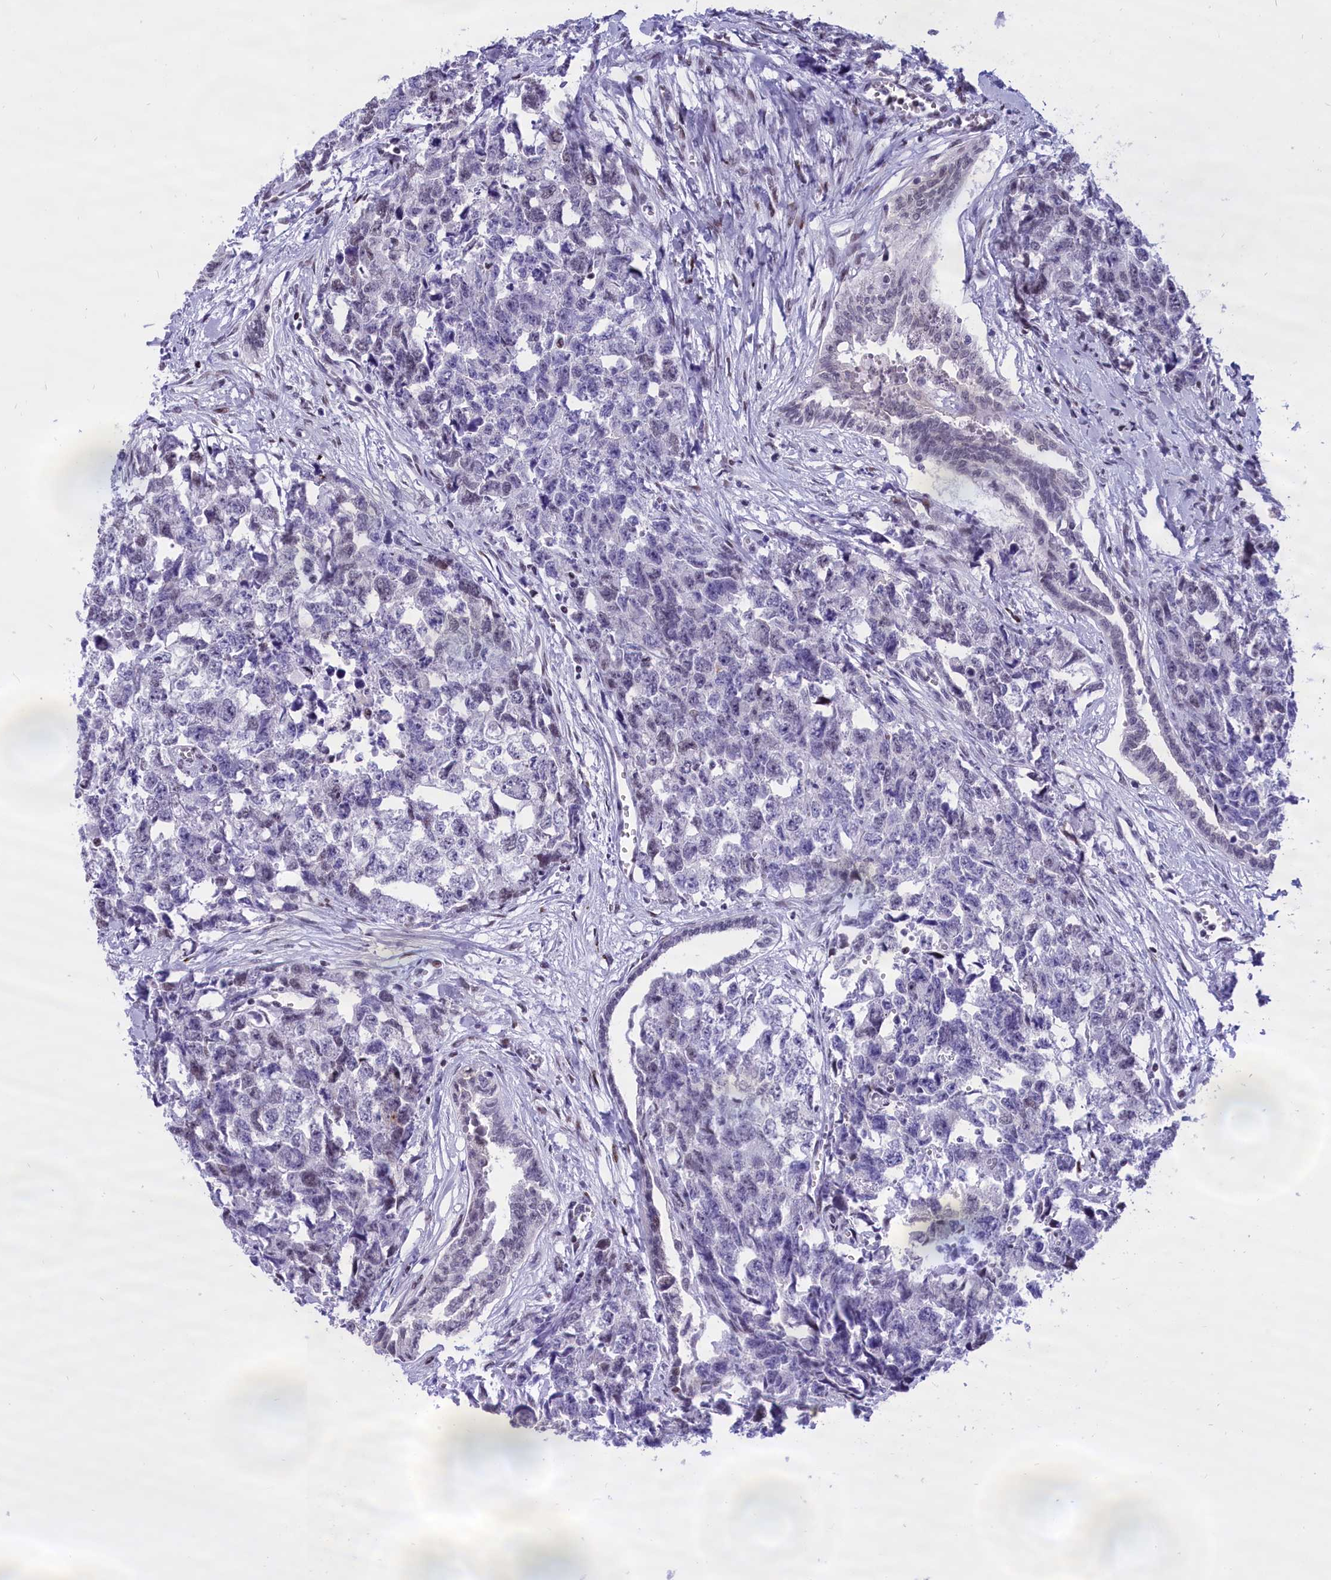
{"staining": {"intensity": "negative", "quantity": "none", "location": "none"}, "tissue": "testis cancer", "cell_type": "Tumor cells", "image_type": "cancer", "snomed": [{"axis": "morphology", "description": "Carcinoma, Embryonal, NOS"}, {"axis": "topography", "description": "Testis"}], "caption": "This is an immunohistochemistry (IHC) photomicrograph of human testis cancer (embryonal carcinoma). There is no staining in tumor cells.", "gene": "SPIRE2", "patient": {"sex": "male", "age": 31}}